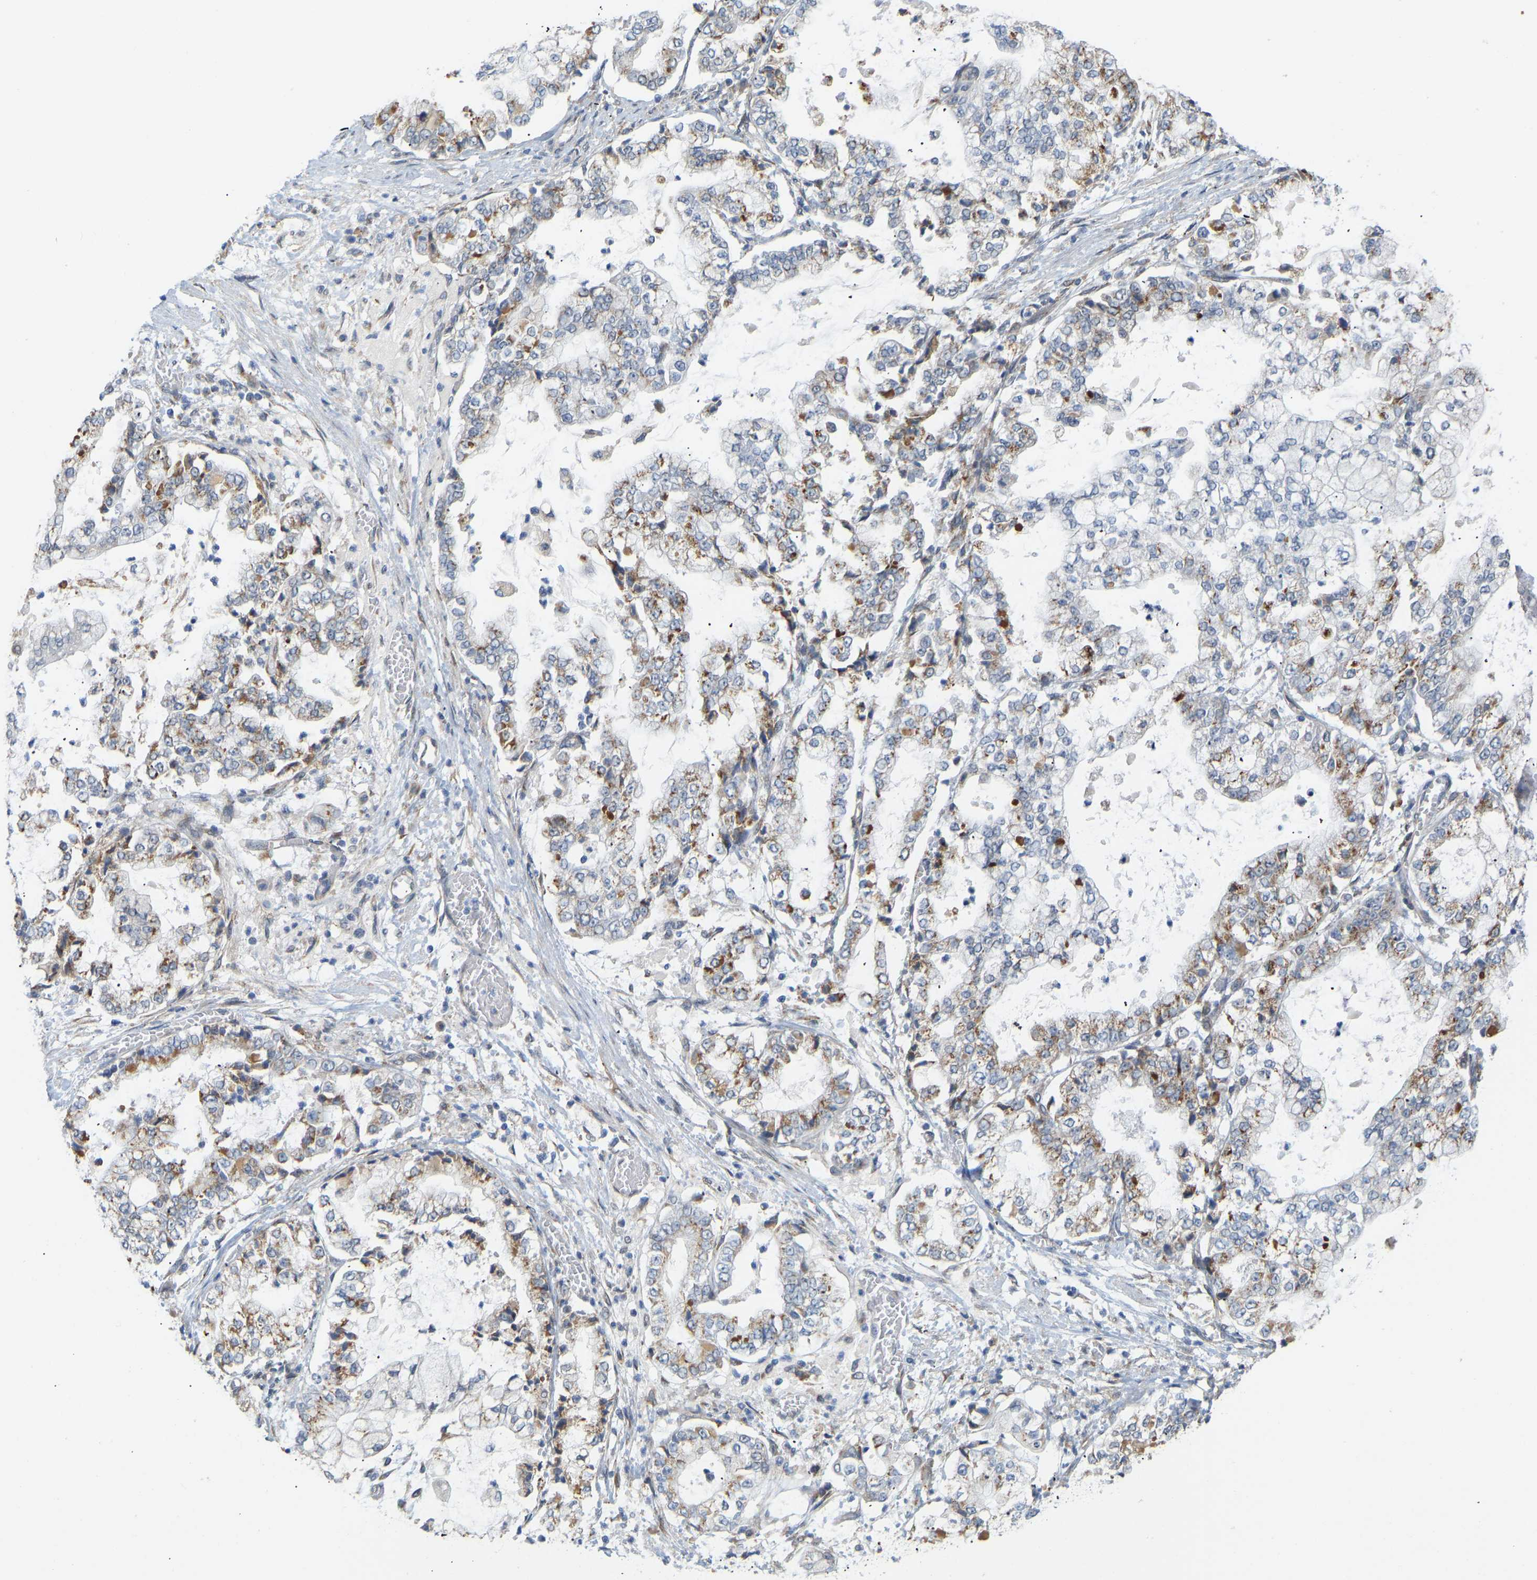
{"staining": {"intensity": "moderate", "quantity": ">75%", "location": "cytoplasmic/membranous"}, "tissue": "stomach cancer", "cell_type": "Tumor cells", "image_type": "cancer", "snomed": [{"axis": "morphology", "description": "Adenocarcinoma, NOS"}, {"axis": "topography", "description": "Stomach"}], "caption": "The immunohistochemical stain labels moderate cytoplasmic/membranous positivity in tumor cells of stomach cancer (adenocarcinoma) tissue. (DAB IHC with brightfield microscopy, high magnification).", "gene": "BEND3", "patient": {"sex": "male", "age": 76}}